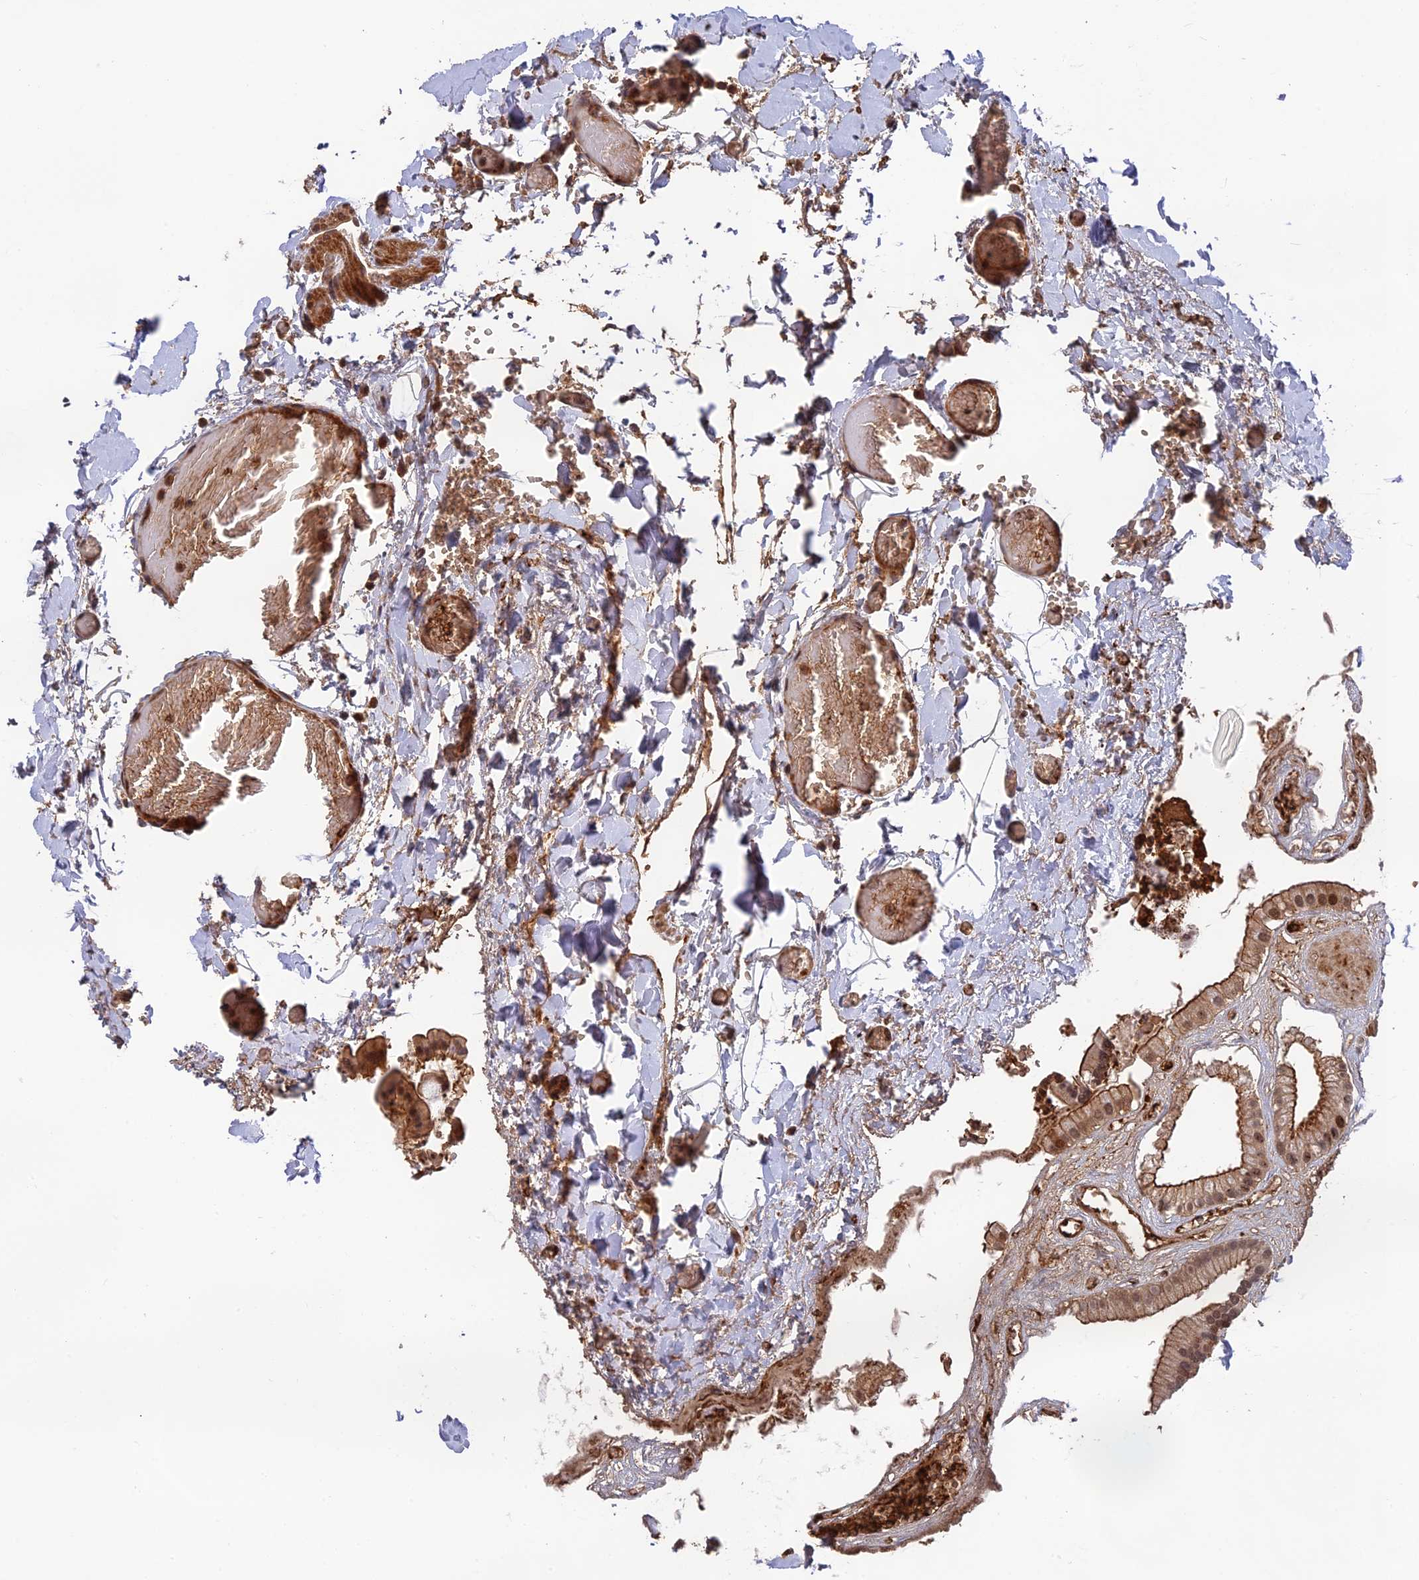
{"staining": {"intensity": "moderate", "quantity": ">75%", "location": "cytoplasmic/membranous,nuclear"}, "tissue": "gallbladder", "cell_type": "Glandular cells", "image_type": "normal", "snomed": [{"axis": "morphology", "description": "Normal tissue, NOS"}, {"axis": "topography", "description": "Gallbladder"}], "caption": "The image reveals staining of unremarkable gallbladder, revealing moderate cytoplasmic/membranous,nuclear protein positivity (brown color) within glandular cells. (brown staining indicates protein expression, while blue staining denotes nuclei).", "gene": "OSBPL1A", "patient": {"sex": "male", "age": 55}}